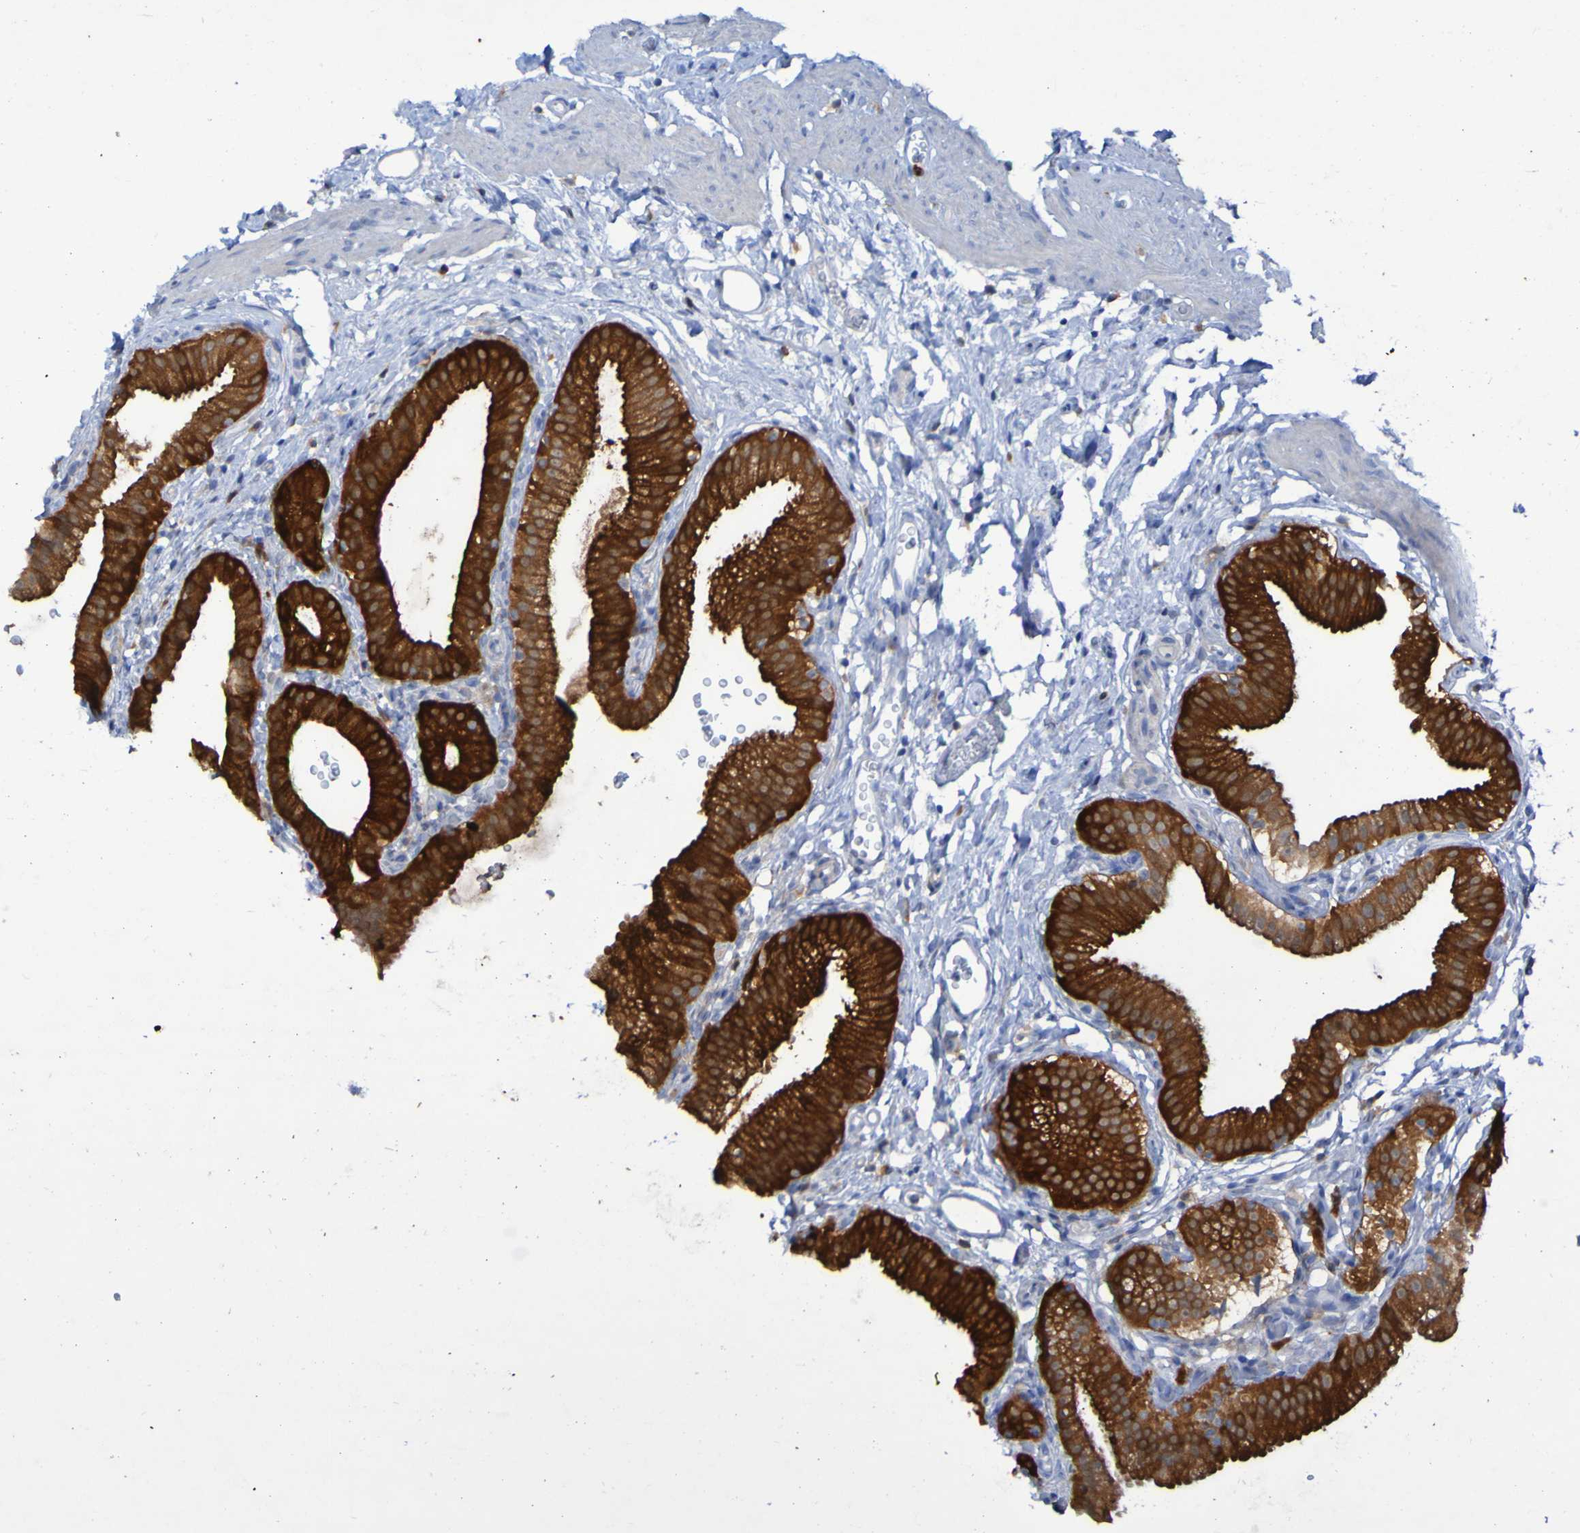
{"staining": {"intensity": "strong", "quantity": ">75%", "location": "cytoplasmic/membranous"}, "tissue": "gallbladder", "cell_type": "Glandular cells", "image_type": "normal", "snomed": [{"axis": "morphology", "description": "Normal tissue, NOS"}, {"axis": "topography", "description": "Gallbladder"}], "caption": "Immunohistochemical staining of unremarkable human gallbladder exhibits high levels of strong cytoplasmic/membranous staining in about >75% of glandular cells.", "gene": "MPPE1", "patient": {"sex": "male", "age": 54}}